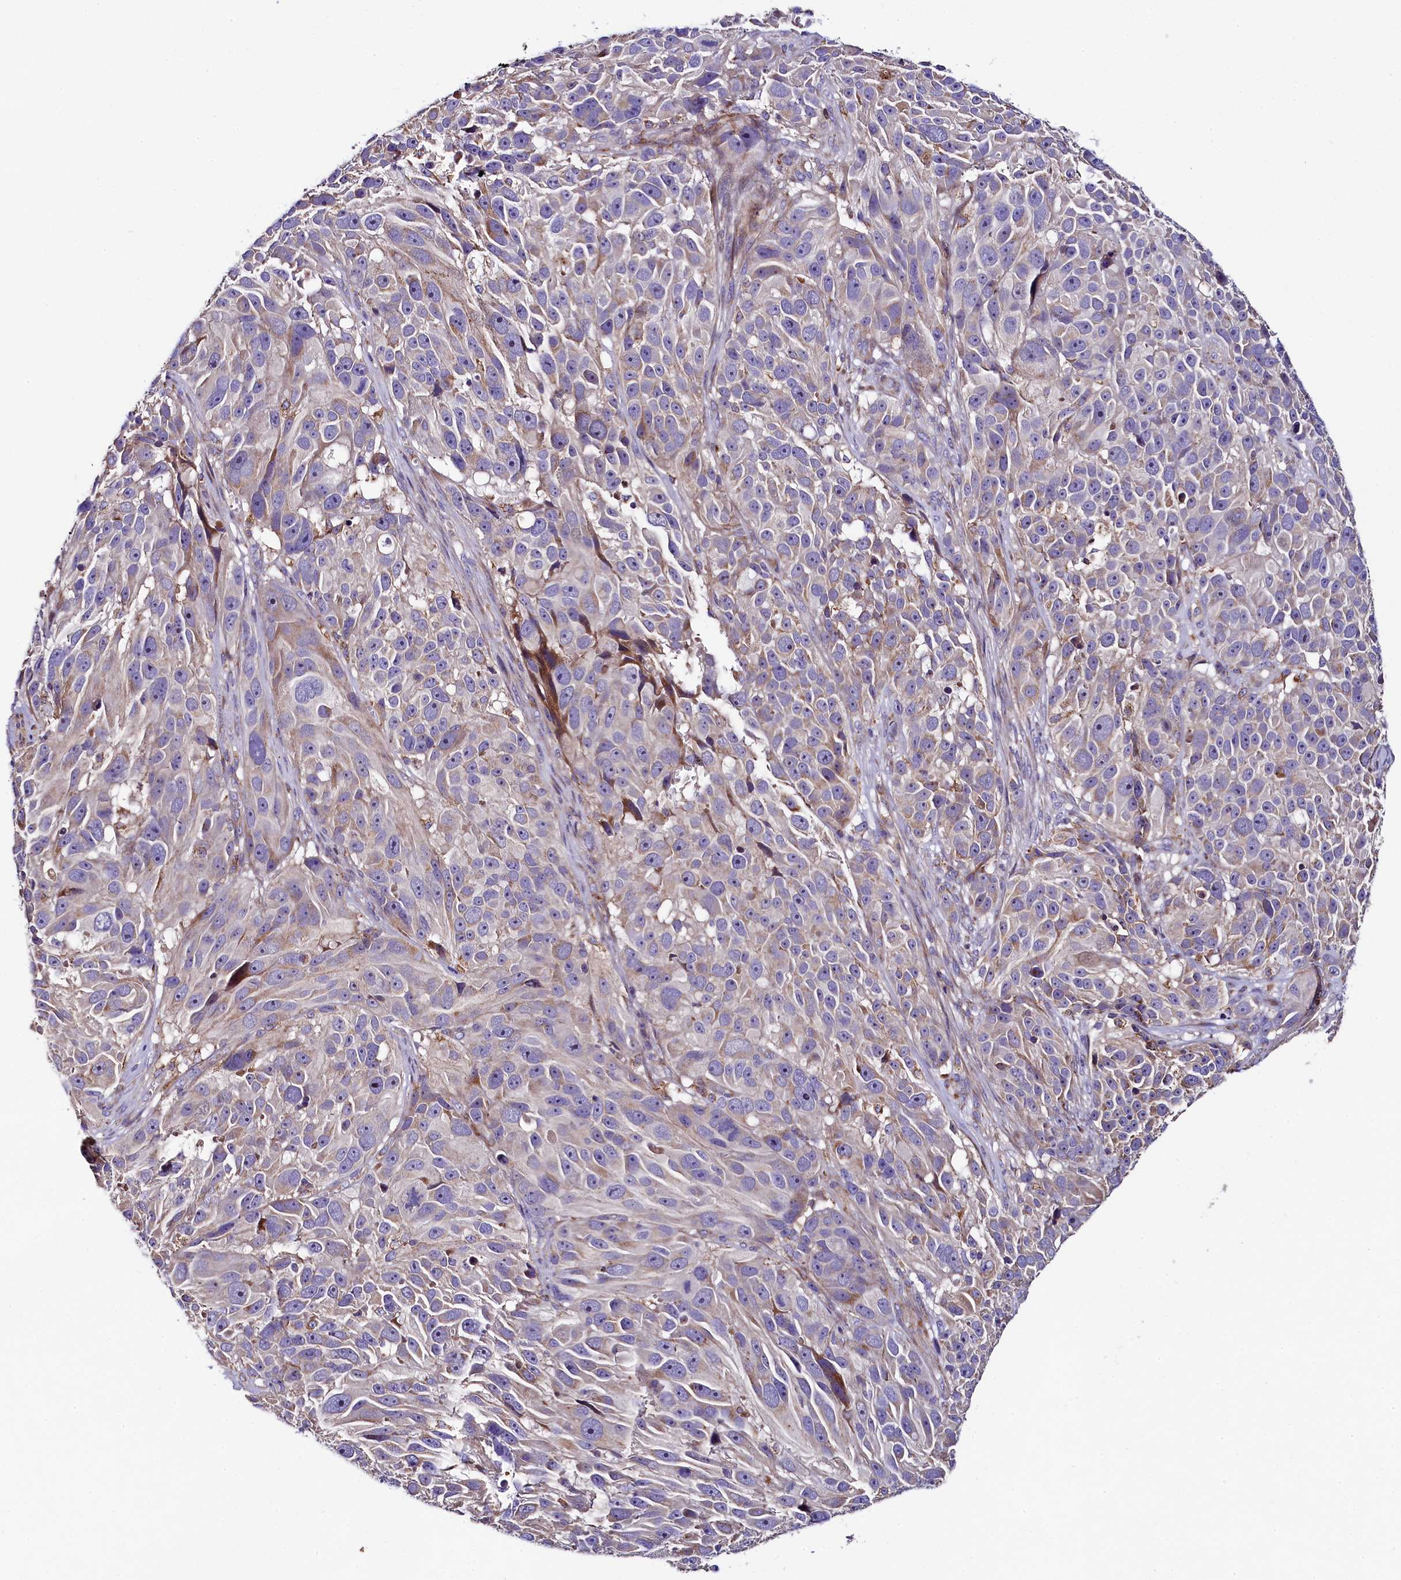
{"staining": {"intensity": "moderate", "quantity": ">75%", "location": "cytoplasmic/membranous"}, "tissue": "melanoma", "cell_type": "Tumor cells", "image_type": "cancer", "snomed": [{"axis": "morphology", "description": "Malignant melanoma, NOS"}, {"axis": "topography", "description": "Skin"}], "caption": "Malignant melanoma was stained to show a protein in brown. There is medium levels of moderate cytoplasmic/membranous expression in about >75% of tumor cells.", "gene": "CLYBL", "patient": {"sex": "male", "age": 84}}